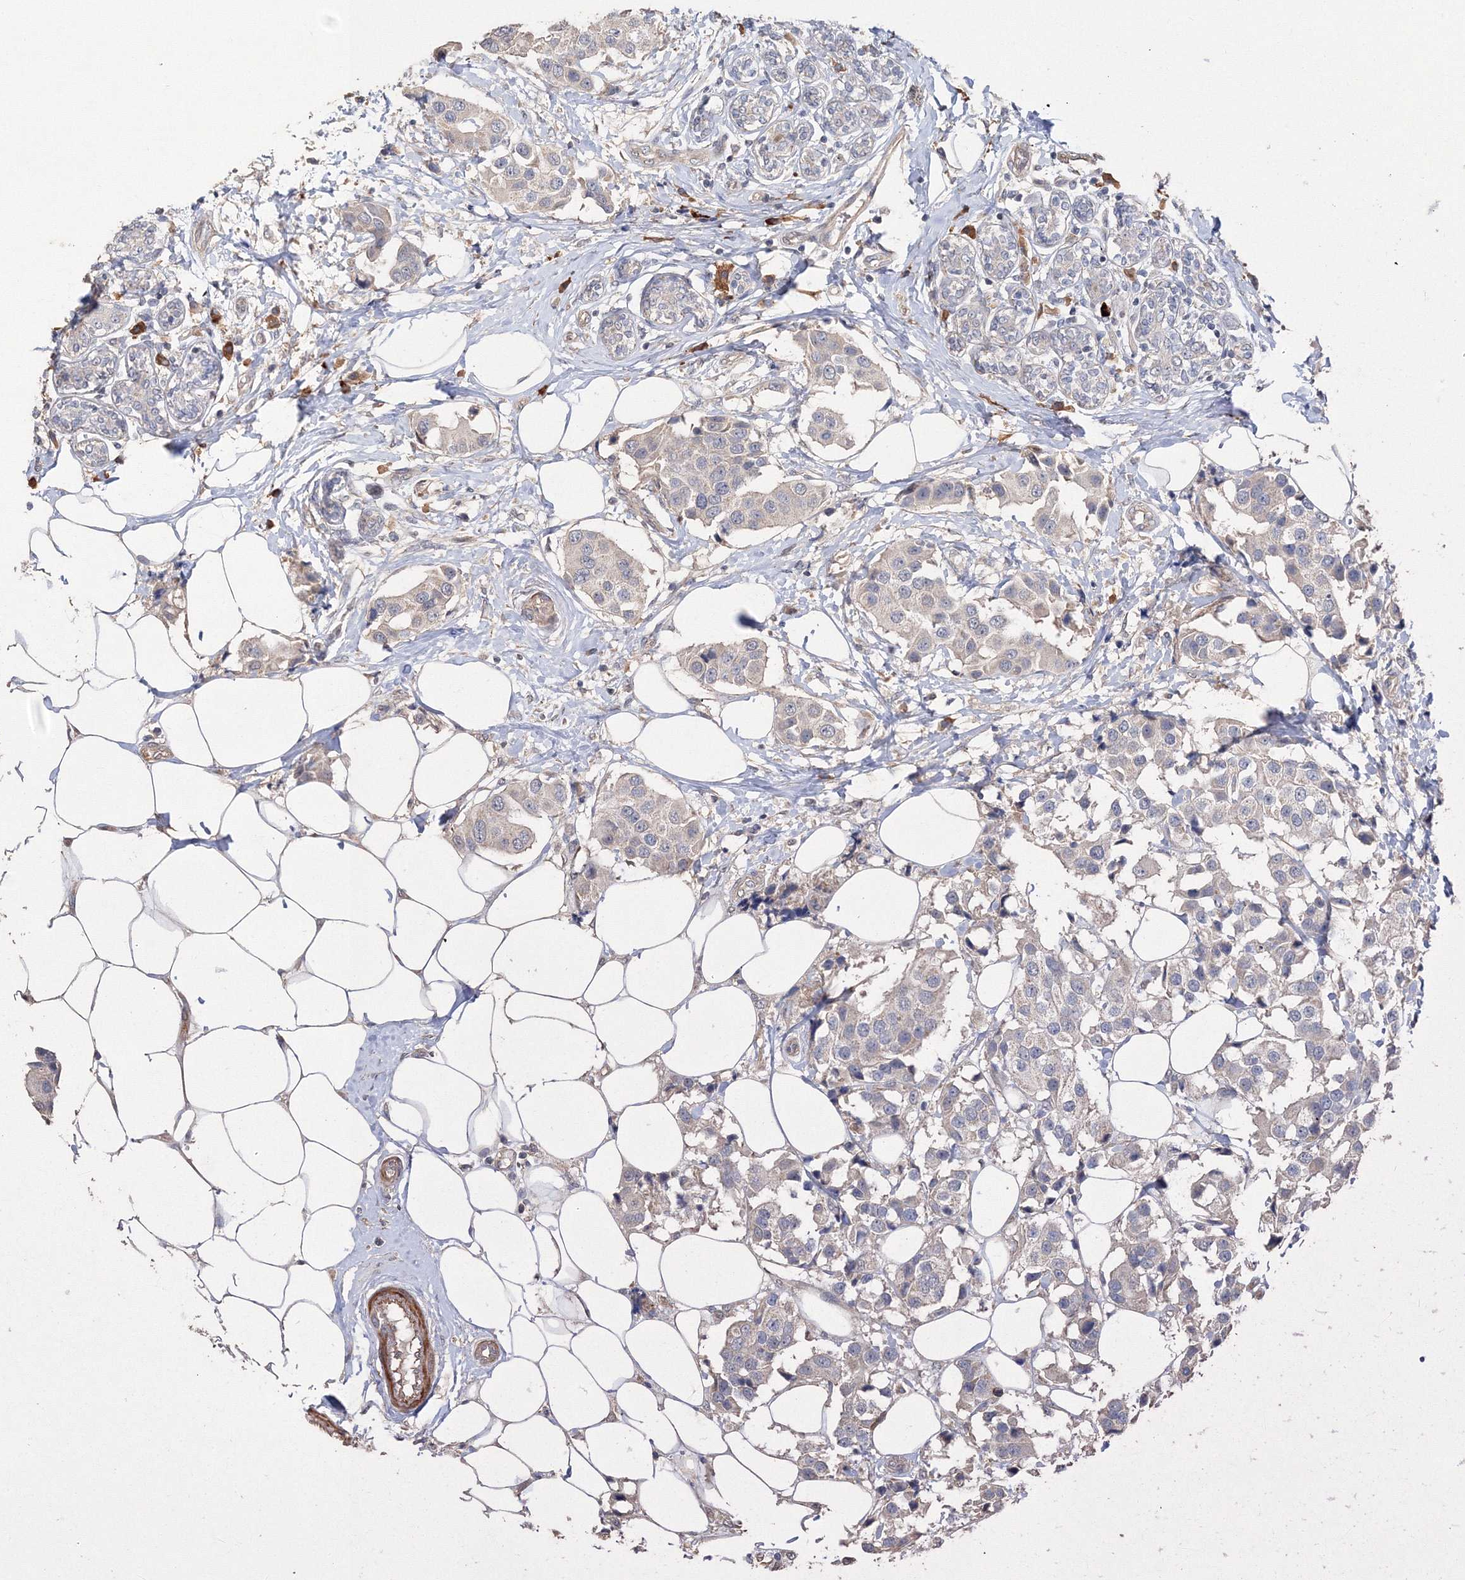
{"staining": {"intensity": "weak", "quantity": "<25%", "location": "cytoplasmic/membranous"}, "tissue": "breast cancer", "cell_type": "Tumor cells", "image_type": "cancer", "snomed": [{"axis": "morphology", "description": "Normal tissue, NOS"}, {"axis": "morphology", "description": "Duct carcinoma"}, {"axis": "topography", "description": "Breast"}], "caption": "Immunohistochemical staining of human intraductal carcinoma (breast) demonstrates no significant positivity in tumor cells. Brightfield microscopy of immunohistochemistry (IHC) stained with DAB (3,3'-diaminobenzidine) (brown) and hematoxylin (blue), captured at high magnification.", "gene": "NALF2", "patient": {"sex": "female", "age": 39}}